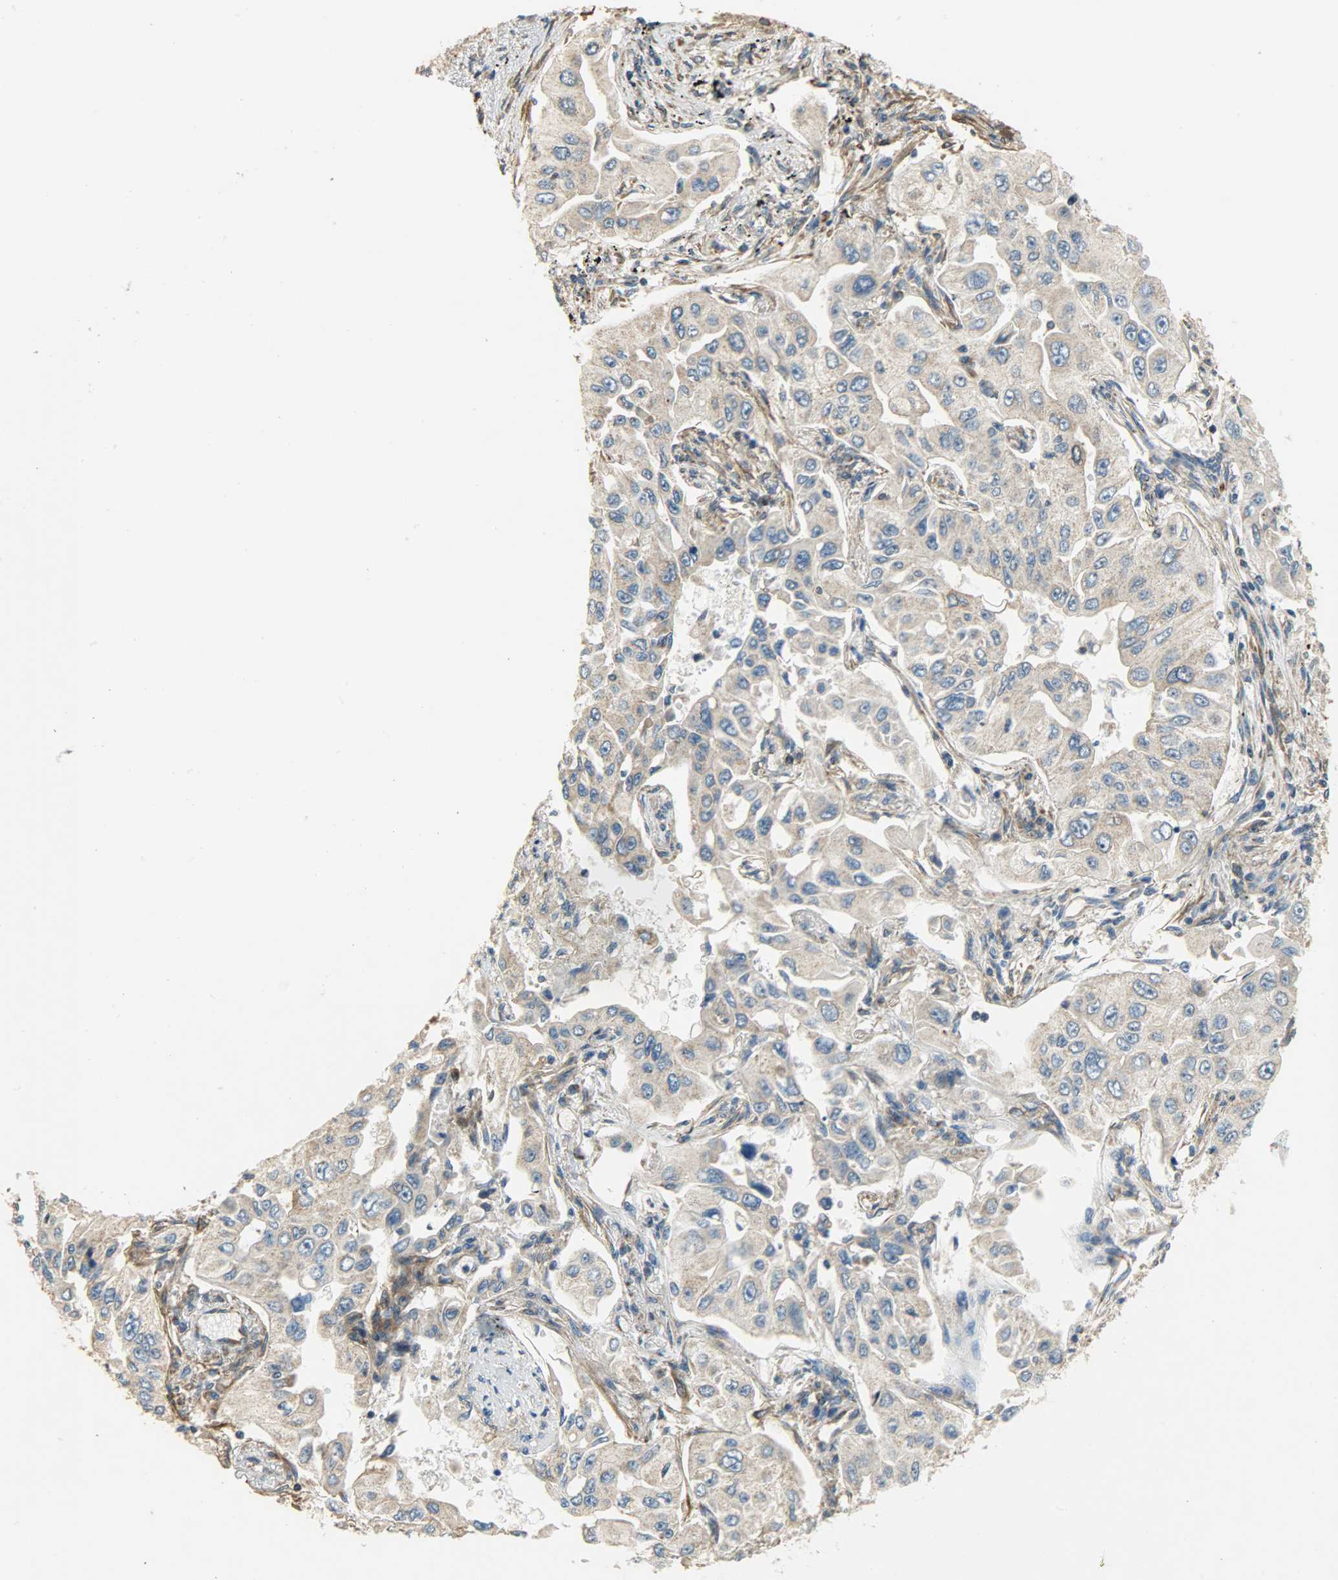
{"staining": {"intensity": "weak", "quantity": ">75%", "location": "cytoplasmic/membranous"}, "tissue": "lung cancer", "cell_type": "Tumor cells", "image_type": "cancer", "snomed": [{"axis": "morphology", "description": "Adenocarcinoma, NOS"}, {"axis": "topography", "description": "Lung"}], "caption": "Lung cancer (adenocarcinoma) tissue demonstrates weak cytoplasmic/membranous staining in about >75% of tumor cells, visualized by immunohistochemistry.", "gene": "C1orf198", "patient": {"sex": "male", "age": 84}}